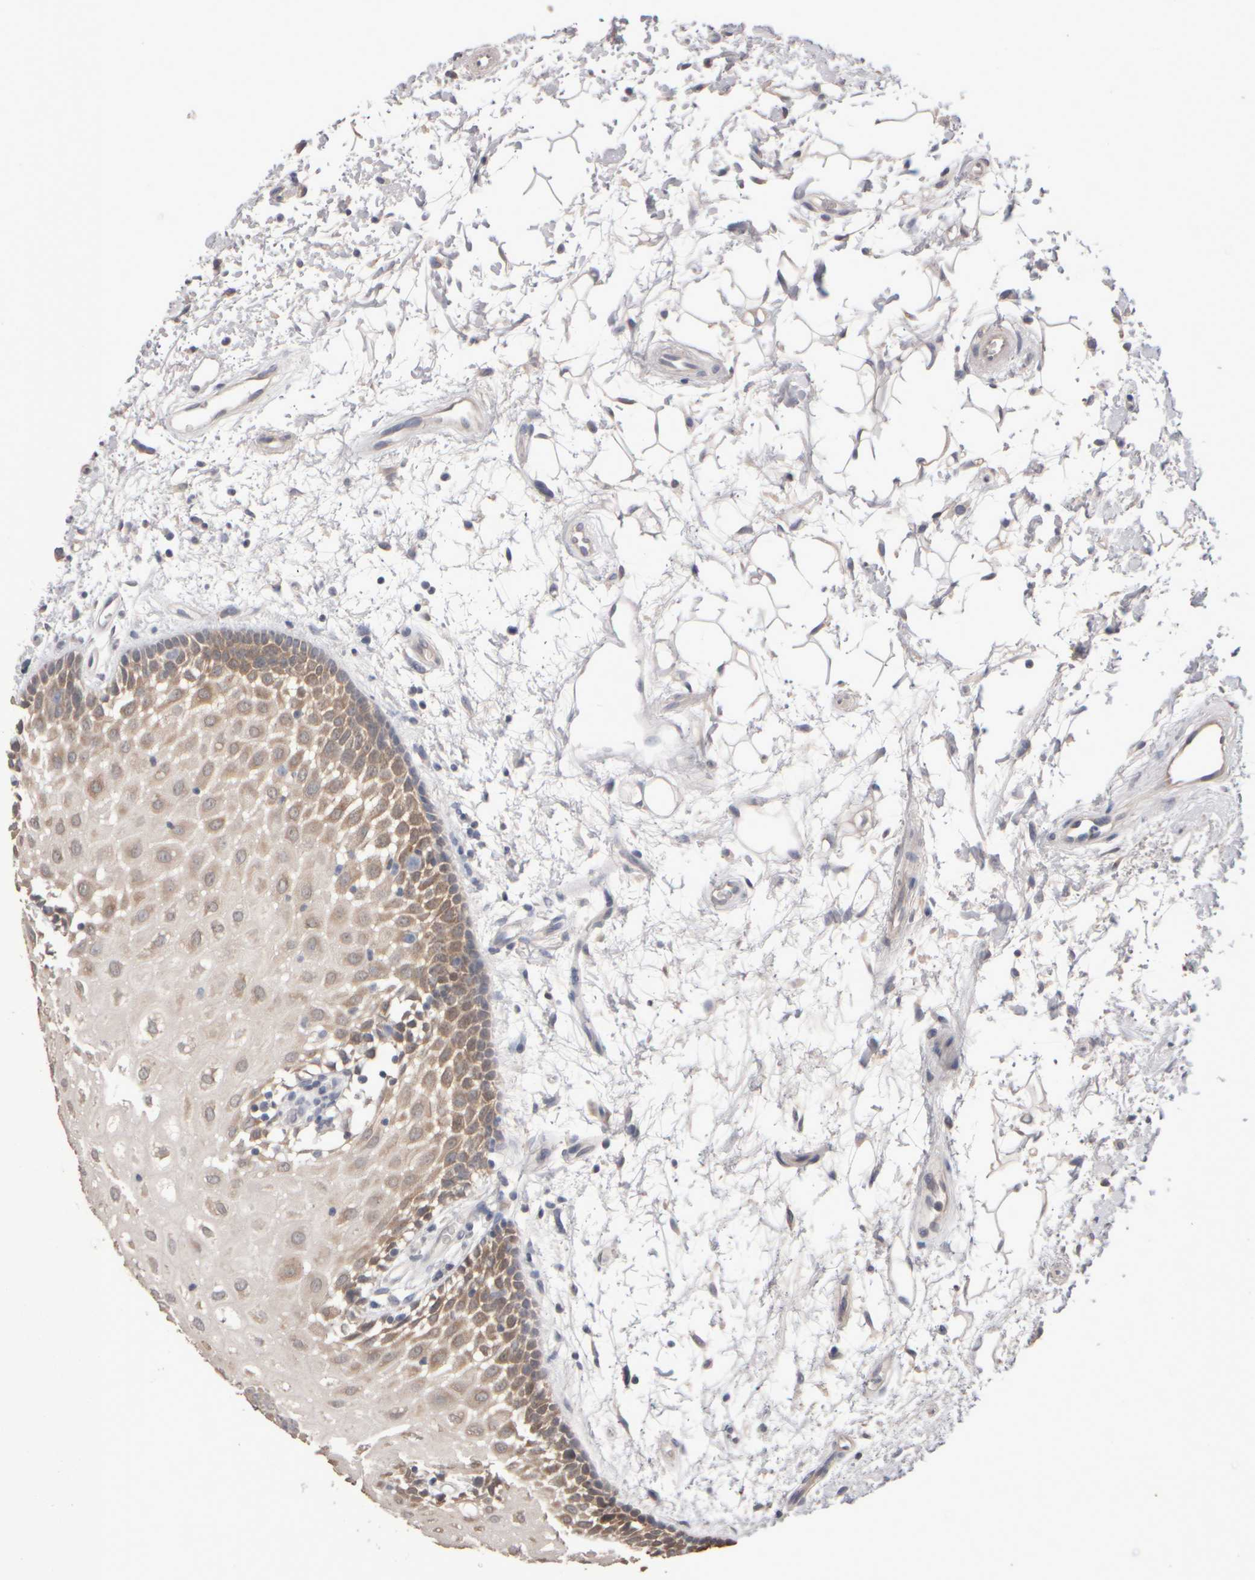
{"staining": {"intensity": "moderate", "quantity": "25%-75%", "location": "cytoplasmic/membranous"}, "tissue": "oral mucosa", "cell_type": "Squamous epithelial cells", "image_type": "normal", "snomed": [{"axis": "morphology", "description": "Normal tissue, NOS"}, {"axis": "topography", "description": "Skeletal muscle"}, {"axis": "topography", "description": "Oral tissue"}, {"axis": "topography", "description": "Peripheral nerve tissue"}], "caption": "Moderate cytoplasmic/membranous protein positivity is present in about 25%-75% of squamous epithelial cells in oral mucosa.", "gene": "EPHX2", "patient": {"sex": "female", "age": 84}}